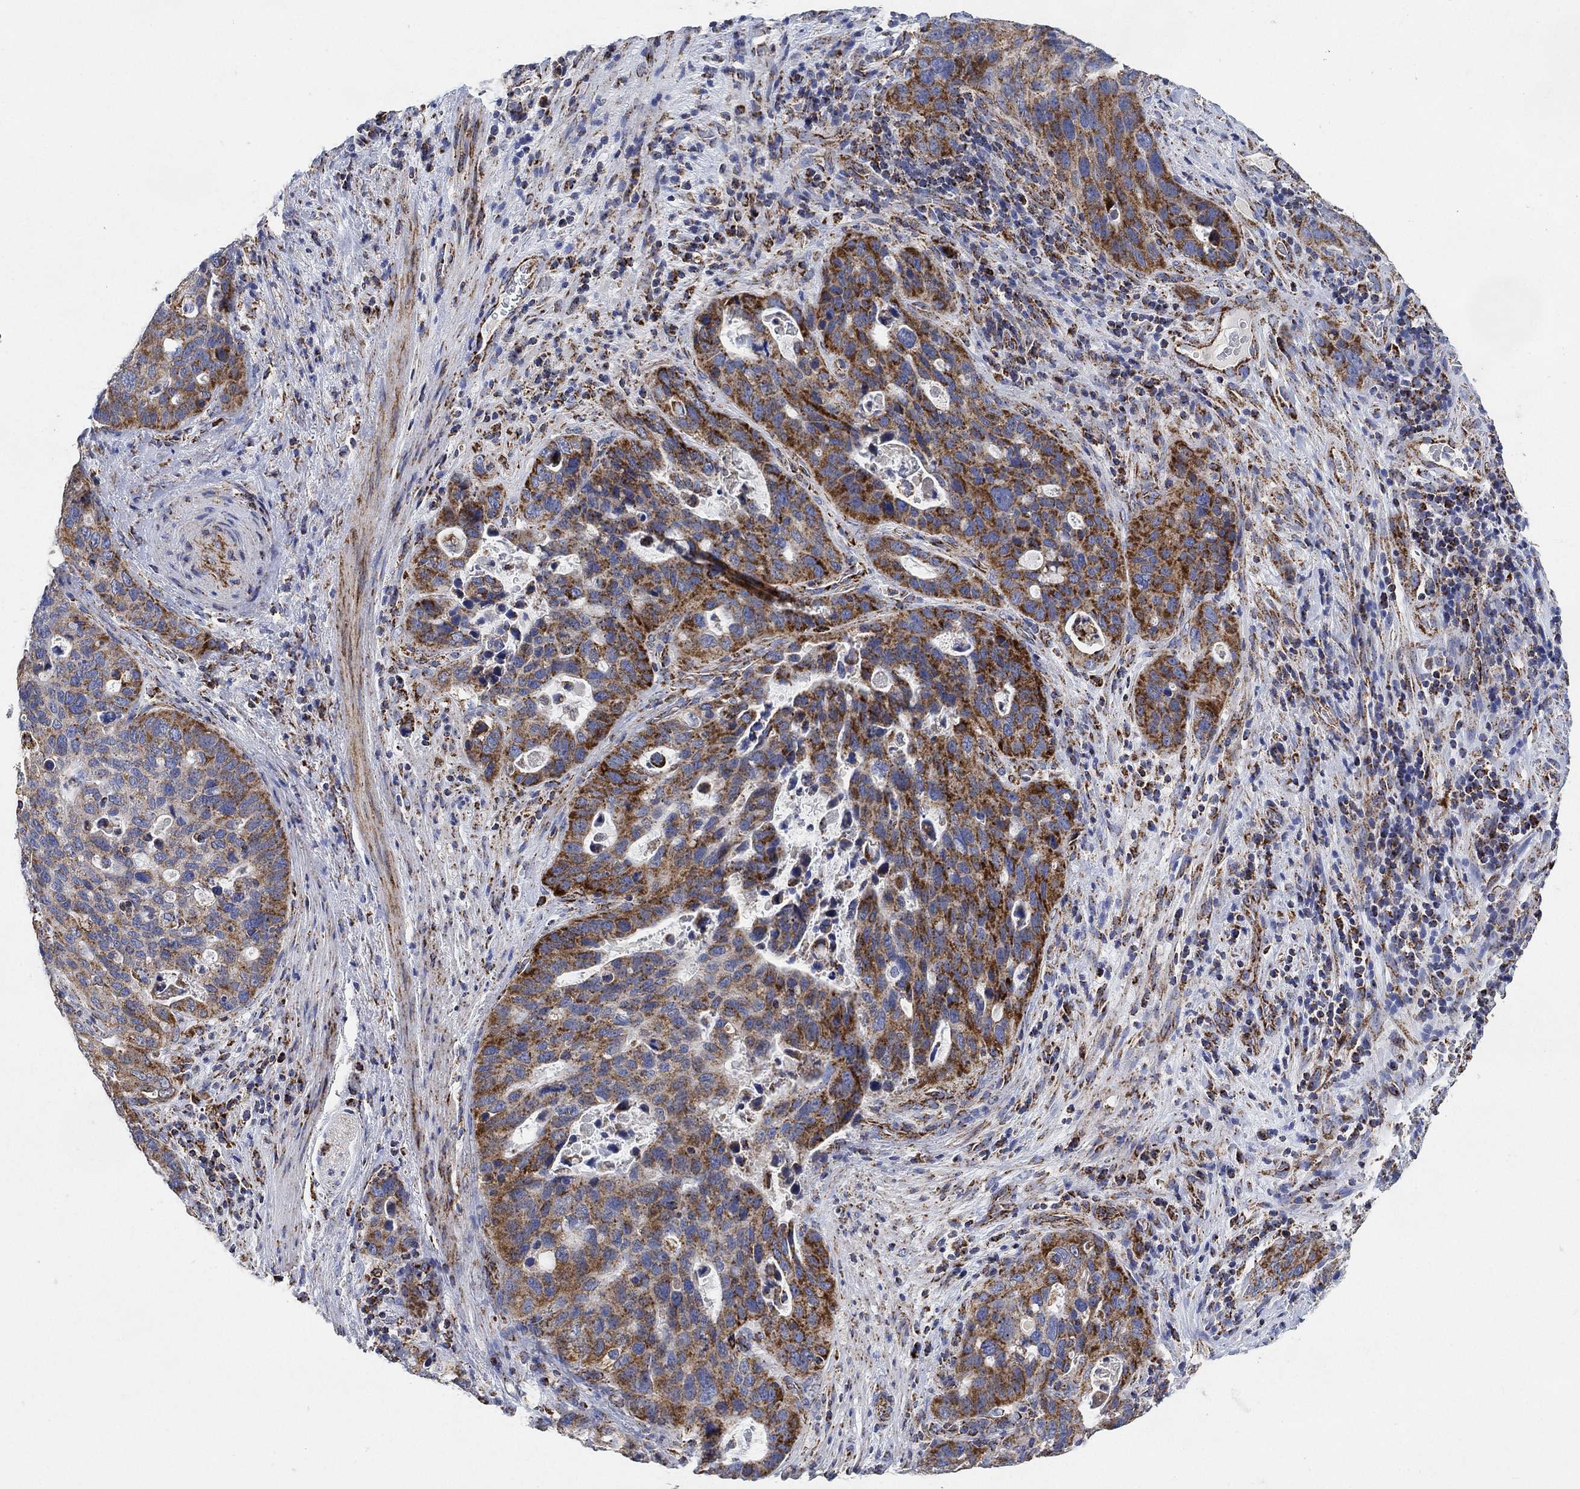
{"staining": {"intensity": "strong", "quantity": "25%-75%", "location": "cytoplasmic/membranous"}, "tissue": "stomach cancer", "cell_type": "Tumor cells", "image_type": "cancer", "snomed": [{"axis": "morphology", "description": "Adenocarcinoma, NOS"}, {"axis": "topography", "description": "Stomach"}], "caption": "About 25%-75% of tumor cells in stomach adenocarcinoma show strong cytoplasmic/membranous protein expression as visualized by brown immunohistochemical staining.", "gene": "NDUFS3", "patient": {"sex": "male", "age": 54}}